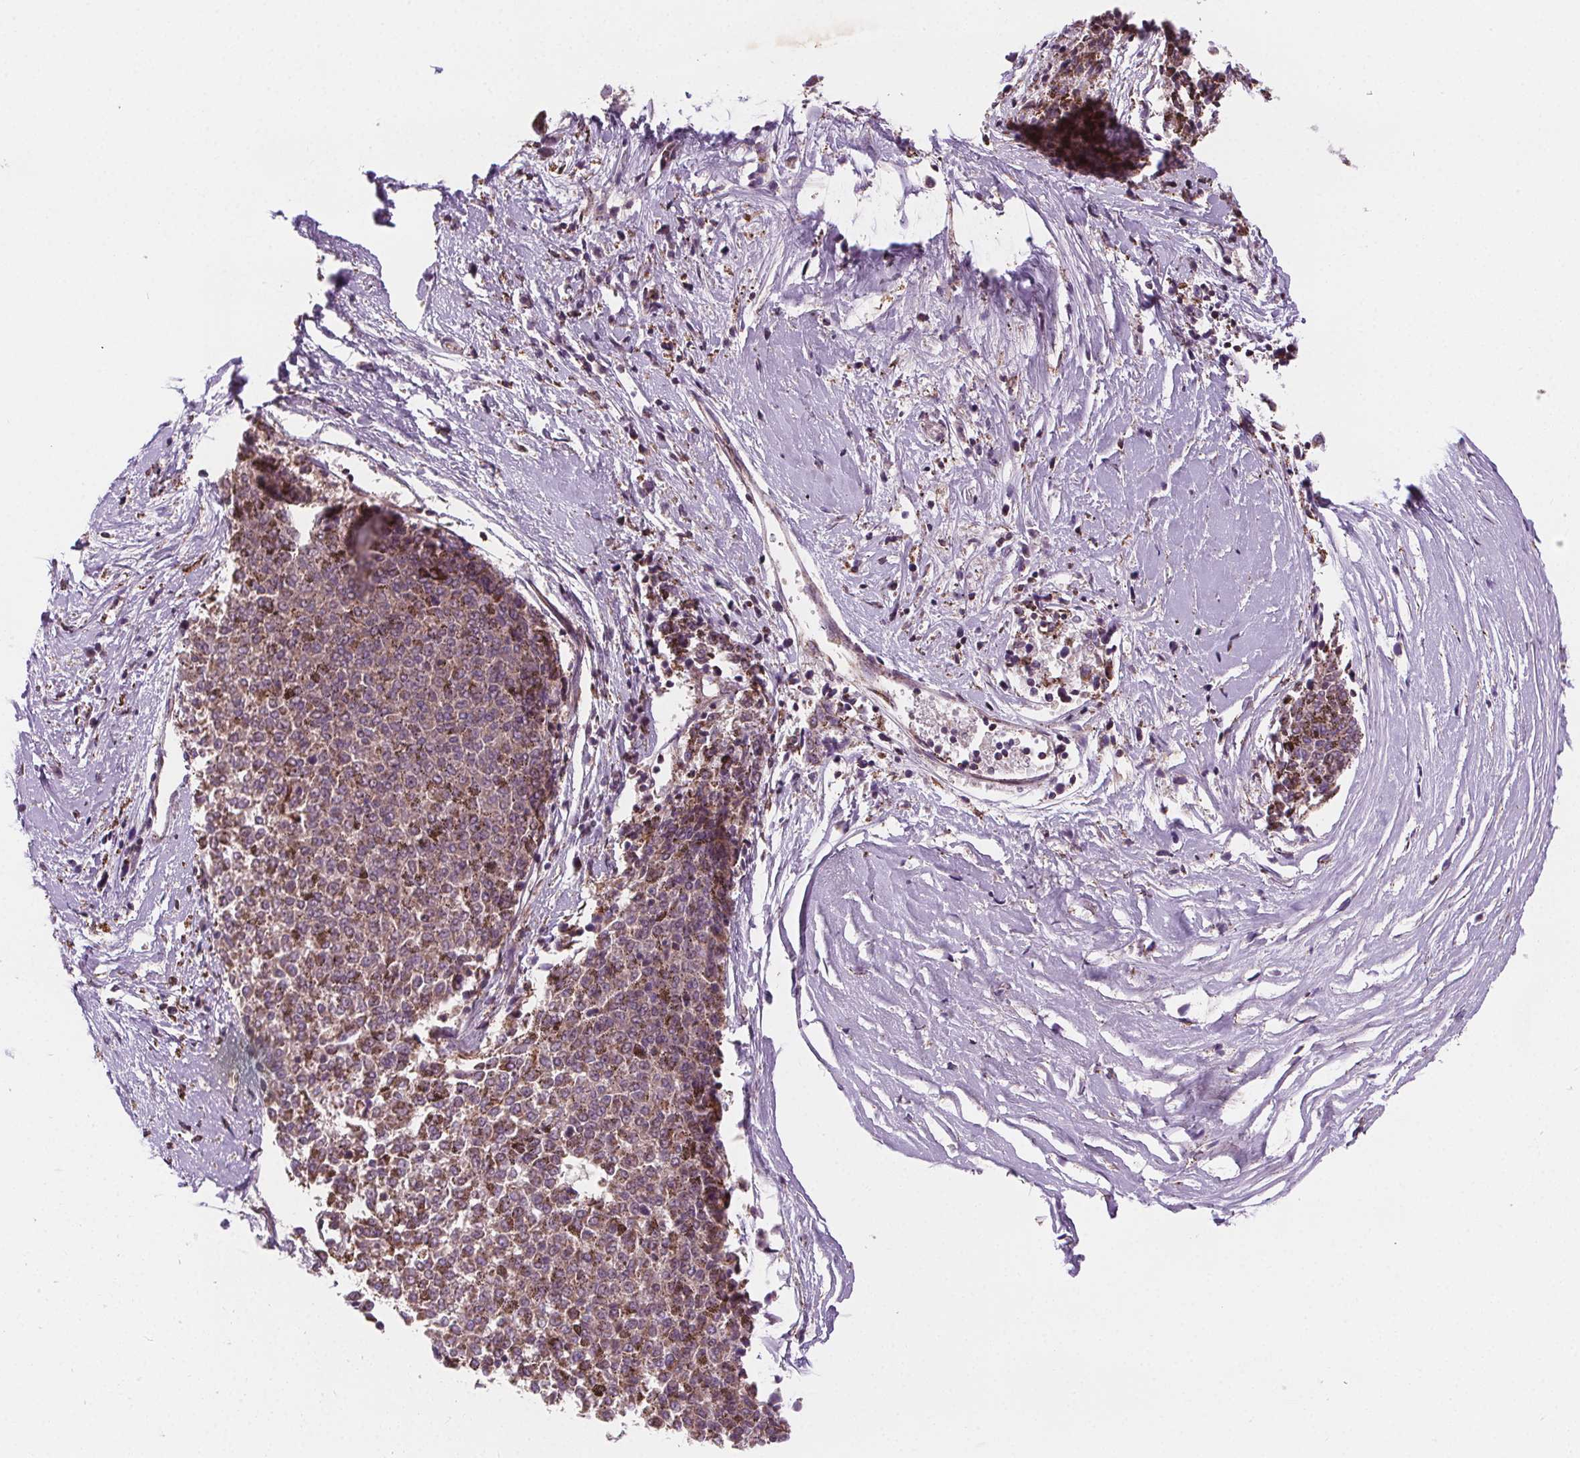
{"staining": {"intensity": "moderate", "quantity": "25%-75%", "location": "cytoplasmic/membranous"}, "tissue": "melanoma", "cell_type": "Tumor cells", "image_type": "cancer", "snomed": [{"axis": "morphology", "description": "Malignant melanoma, NOS"}, {"axis": "topography", "description": "Skin"}], "caption": "This micrograph shows IHC staining of malignant melanoma, with medium moderate cytoplasmic/membranous expression in approximately 25%-75% of tumor cells.", "gene": "GOLT1B", "patient": {"sex": "female", "age": 72}}